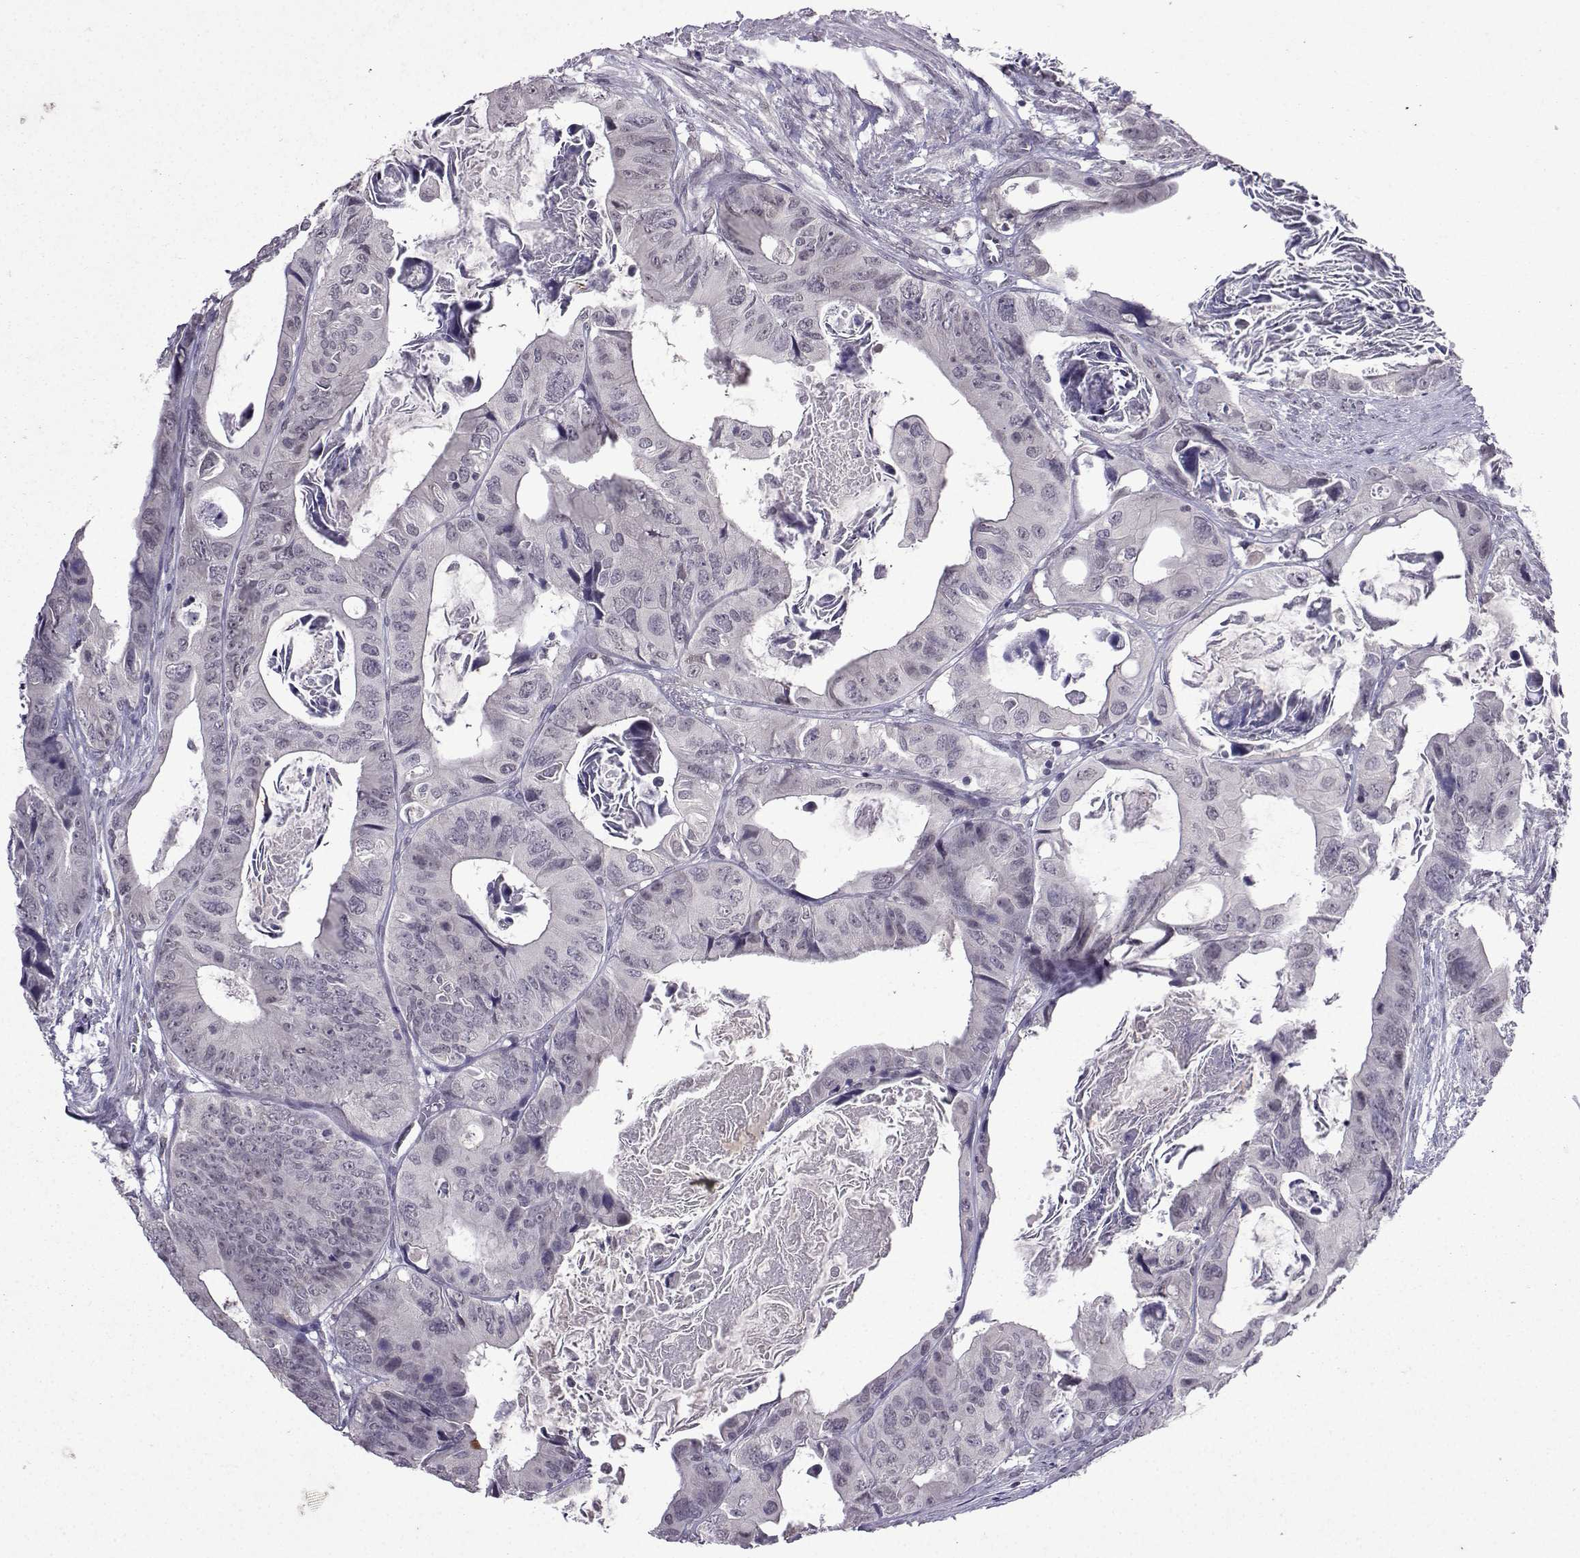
{"staining": {"intensity": "negative", "quantity": "none", "location": "none"}, "tissue": "colorectal cancer", "cell_type": "Tumor cells", "image_type": "cancer", "snomed": [{"axis": "morphology", "description": "Adenocarcinoma, NOS"}, {"axis": "topography", "description": "Rectum"}], "caption": "Colorectal cancer was stained to show a protein in brown. There is no significant staining in tumor cells. Brightfield microscopy of IHC stained with DAB (brown) and hematoxylin (blue), captured at high magnification.", "gene": "CCL28", "patient": {"sex": "male", "age": 64}}